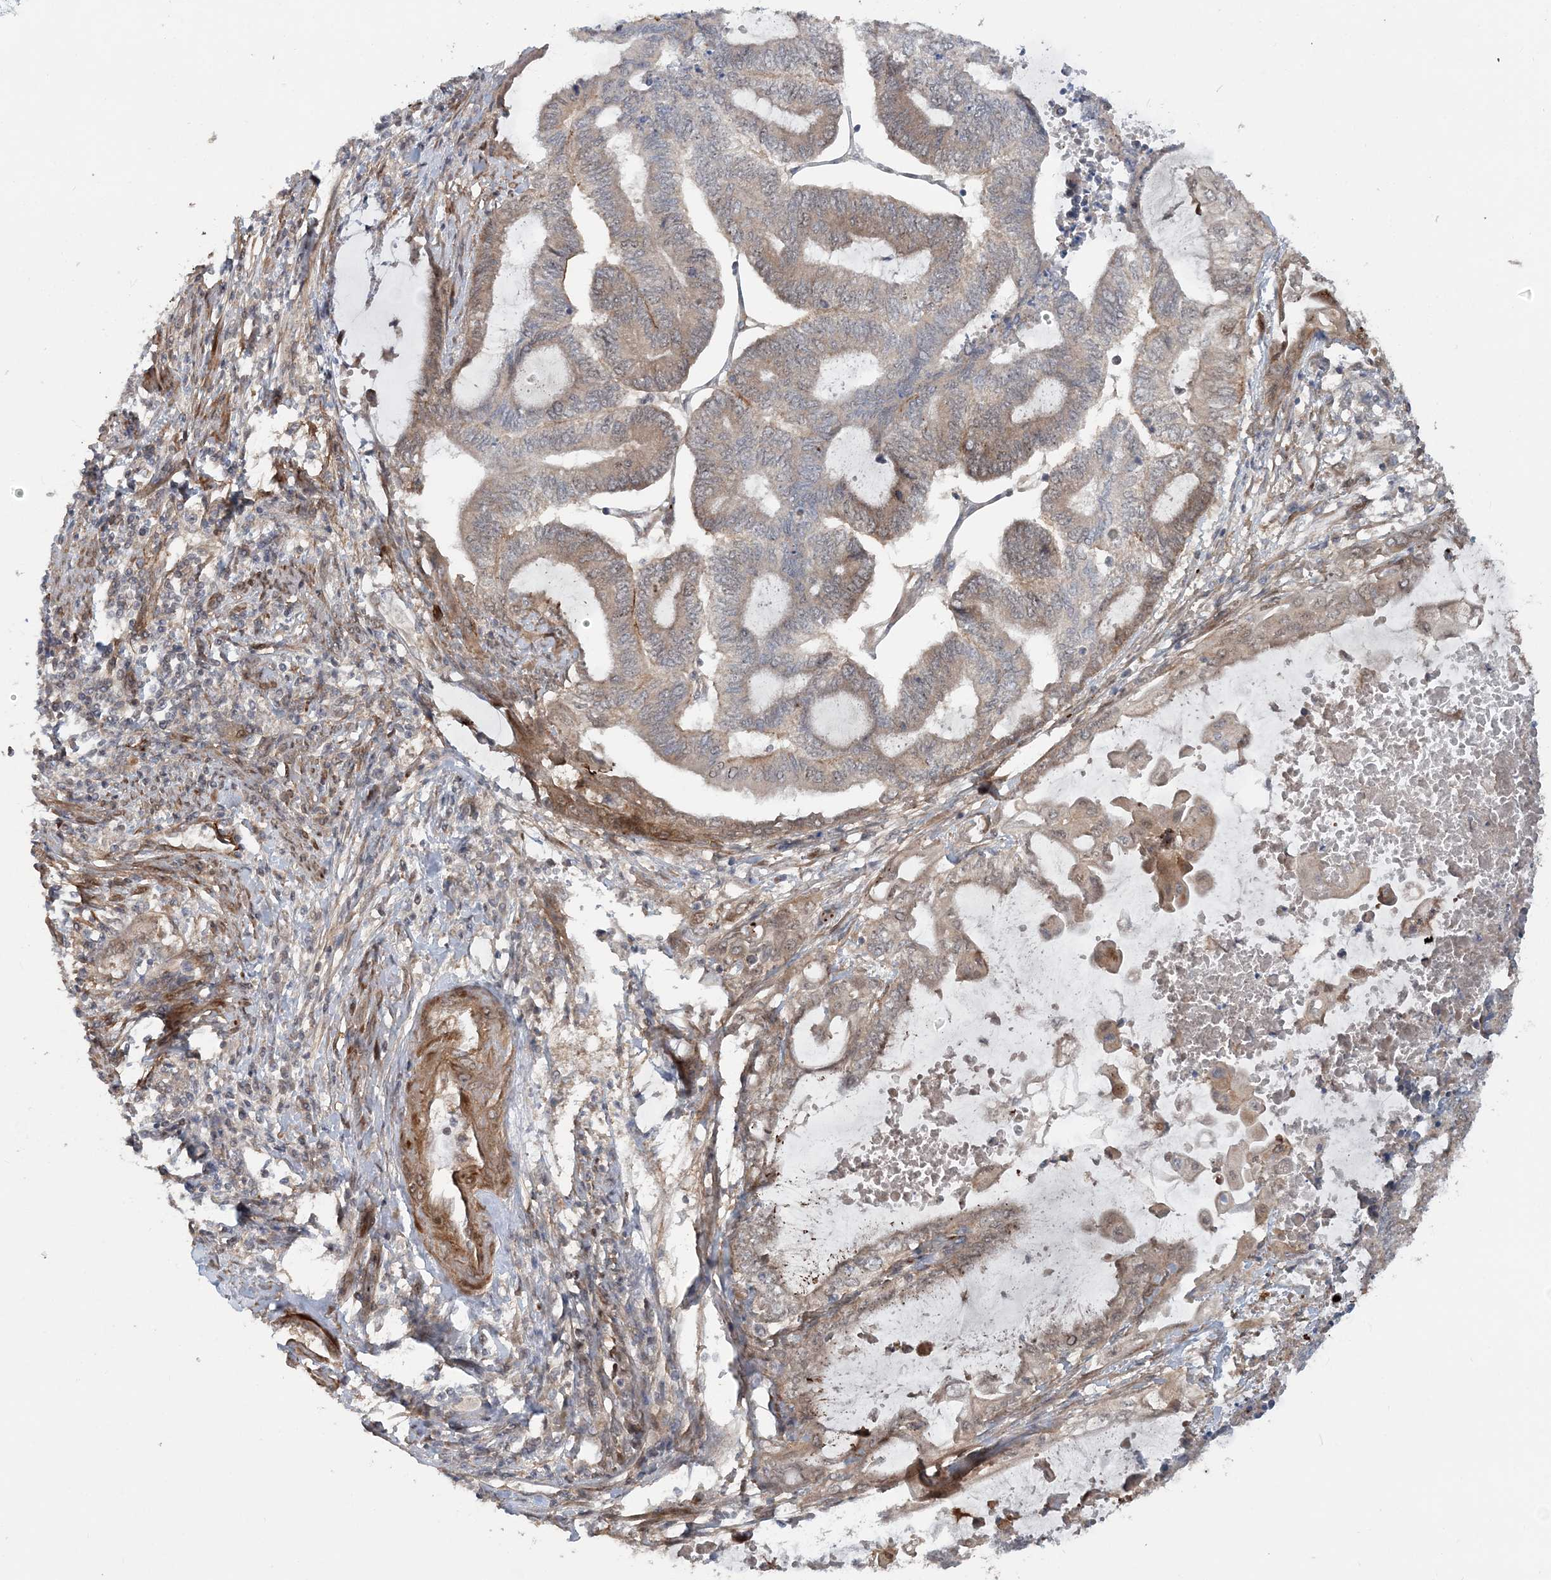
{"staining": {"intensity": "moderate", "quantity": "25%-75%", "location": "cytoplasmic/membranous"}, "tissue": "endometrial cancer", "cell_type": "Tumor cells", "image_type": "cancer", "snomed": [{"axis": "morphology", "description": "Adenocarcinoma, NOS"}, {"axis": "topography", "description": "Uterus"}, {"axis": "topography", "description": "Endometrium"}], "caption": "Immunohistochemistry of adenocarcinoma (endometrial) demonstrates medium levels of moderate cytoplasmic/membranous positivity in approximately 25%-75% of tumor cells. (DAB IHC, brown staining for protein, blue staining for nuclei).", "gene": "GEMIN5", "patient": {"sex": "female", "age": 70}}